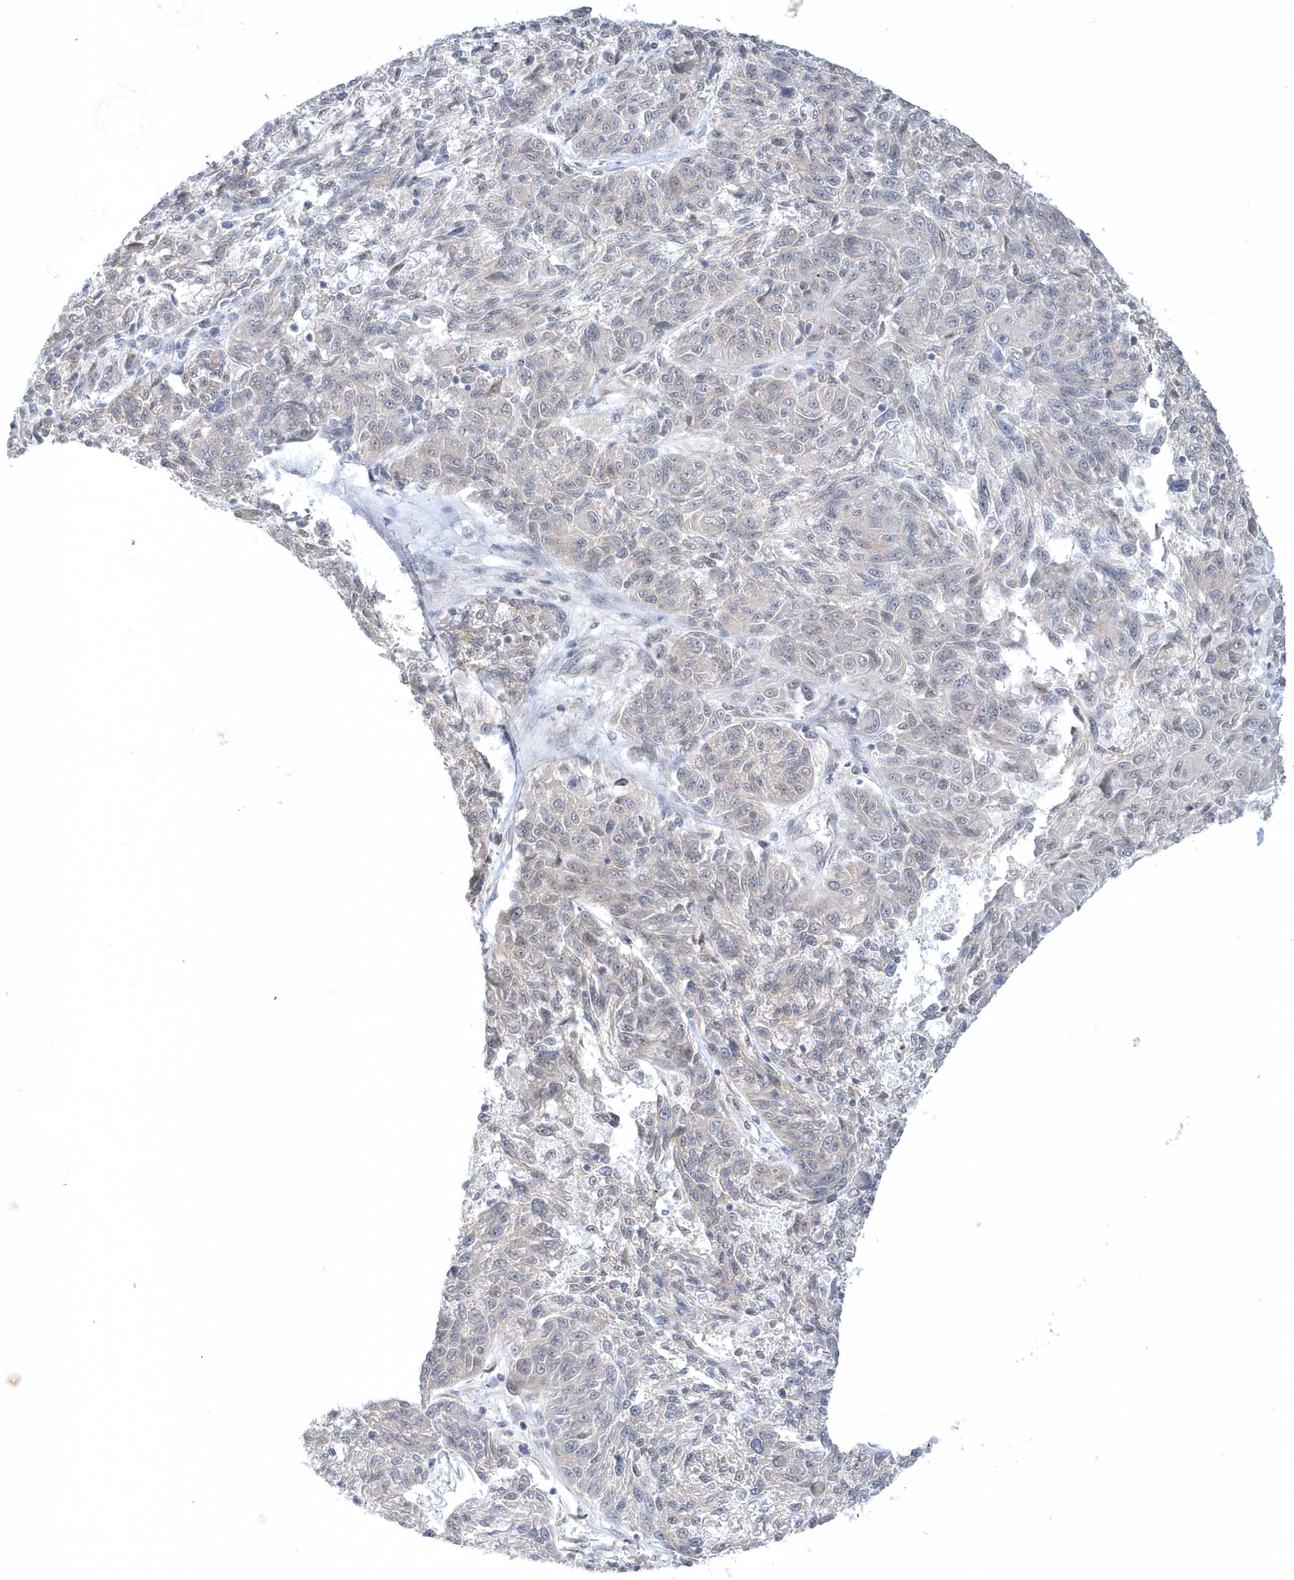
{"staining": {"intensity": "negative", "quantity": "none", "location": "none"}, "tissue": "melanoma", "cell_type": "Tumor cells", "image_type": "cancer", "snomed": [{"axis": "morphology", "description": "Malignant melanoma, NOS"}, {"axis": "topography", "description": "Skin"}], "caption": "A photomicrograph of human malignant melanoma is negative for staining in tumor cells. (DAB immunohistochemistry visualized using brightfield microscopy, high magnification).", "gene": "ZC3H12D", "patient": {"sex": "male", "age": 53}}